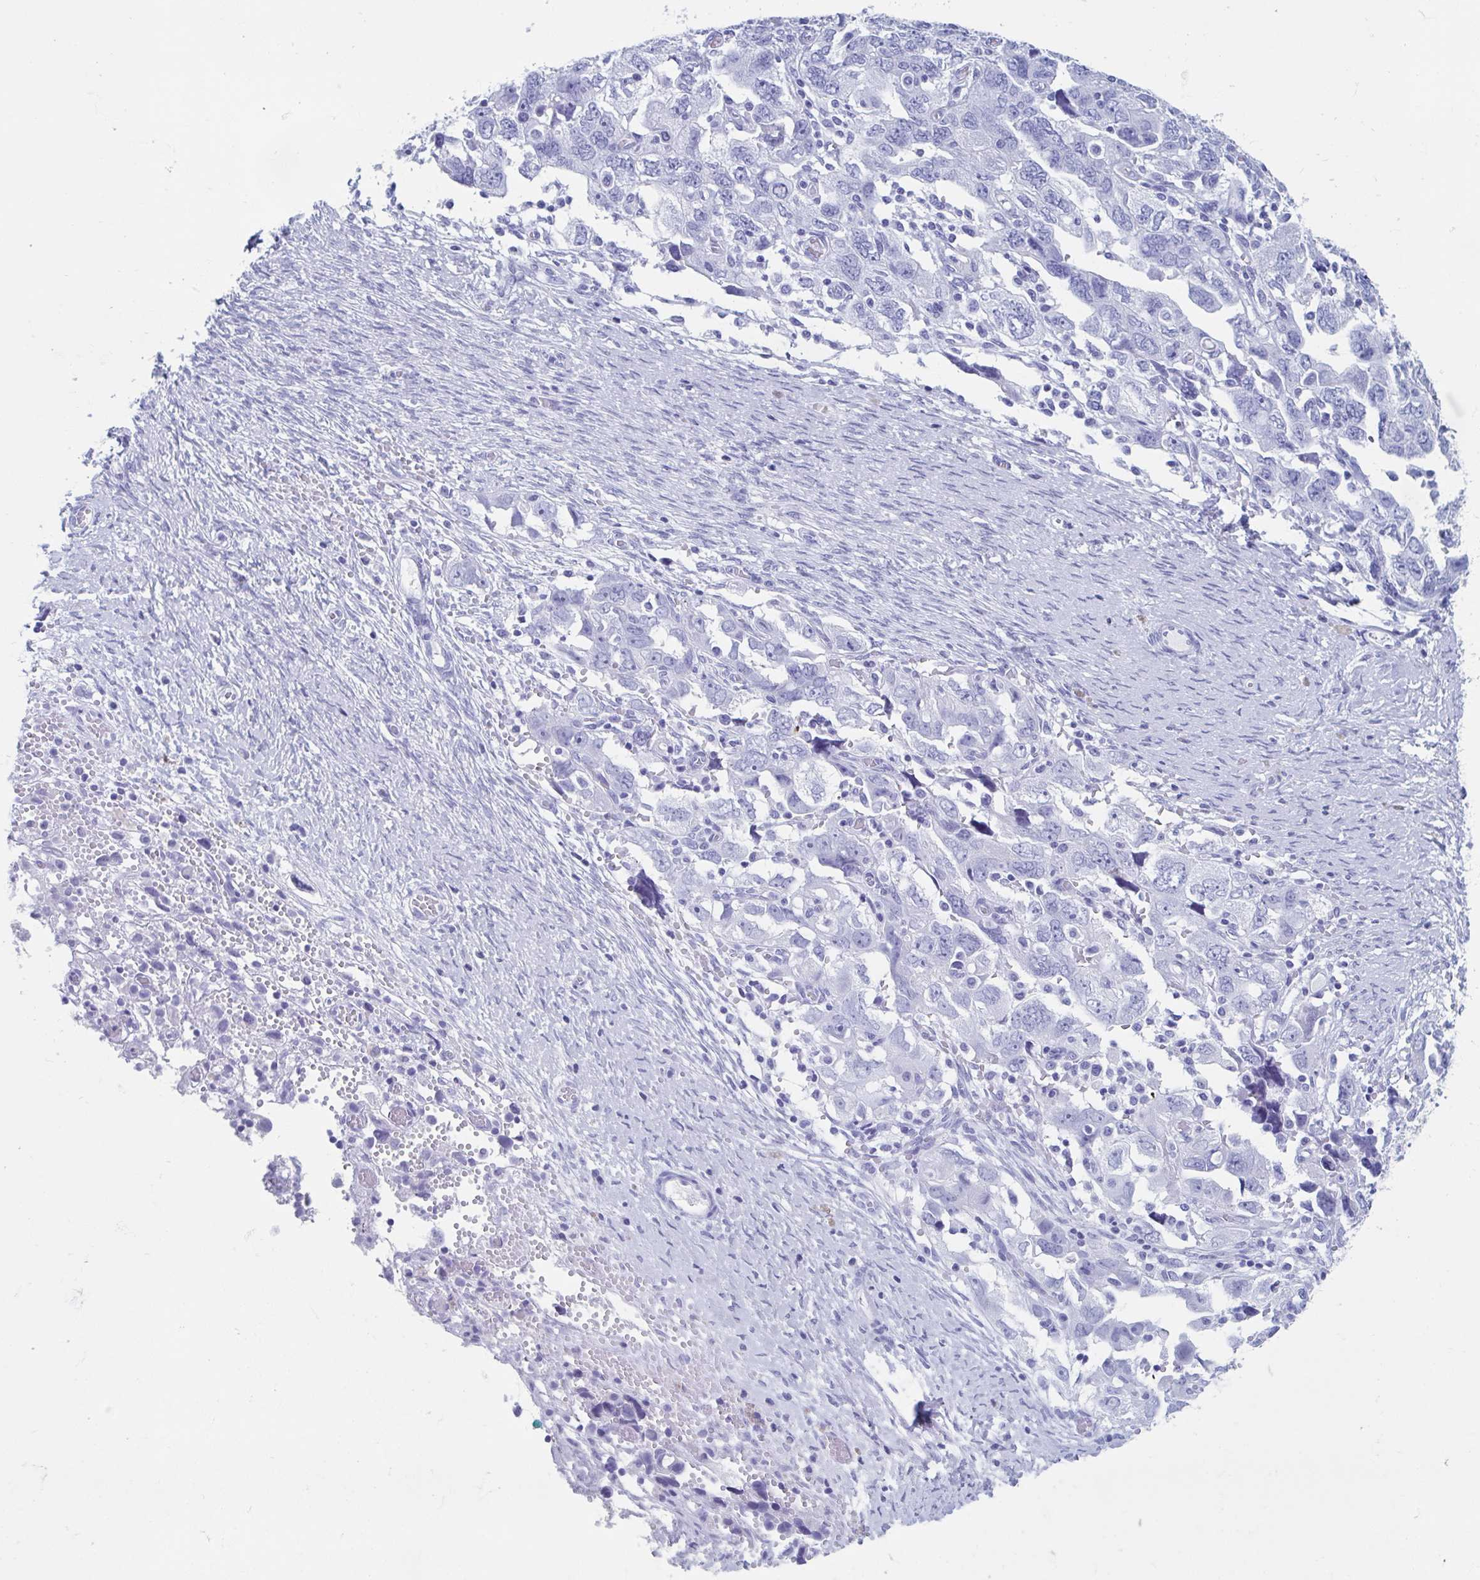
{"staining": {"intensity": "negative", "quantity": "none", "location": "none"}, "tissue": "ovarian cancer", "cell_type": "Tumor cells", "image_type": "cancer", "snomed": [{"axis": "morphology", "description": "Carcinoma, NOS"}, {"axis": "morphology", "description": "Cystadenocarcinoma, serous, NOS"}, {"axis": "topography", "description": "Ovary"}], "caption": "Ovarian carcinoma was stained to show a protein in brown. There is no significant staining in tumor cells.", "gene": "HDGFL1", "patient": {"sex": "female", "age": 69}}